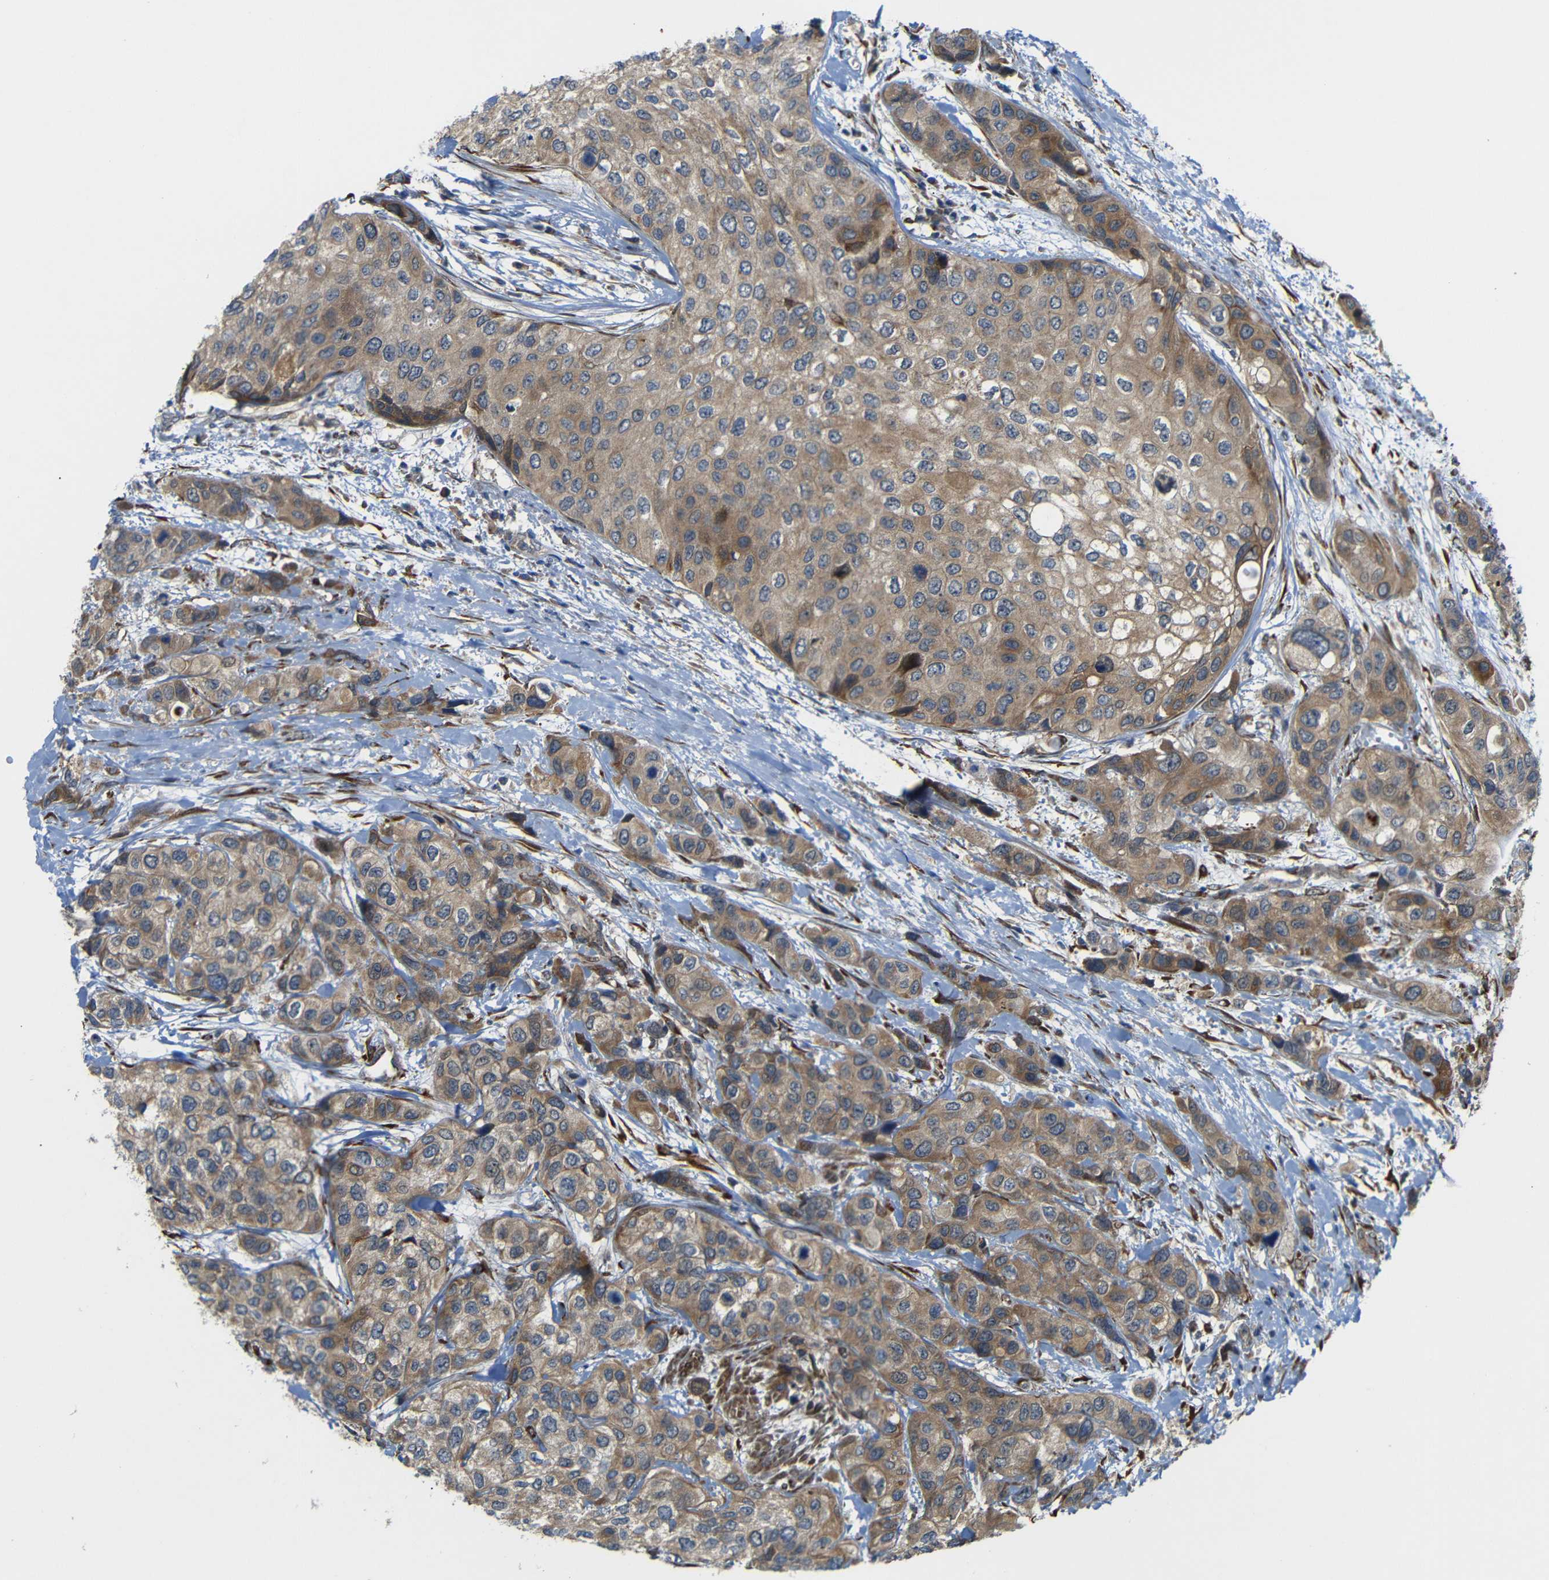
{"staining": {"intensity": "moderate", "quantity": ">75%", "location": "cytoplasmic/membranous"}, "tissue": "urothelial cancer", "cell_type": "Tumor cells", "image_type": "cancer", "snomed": [{"axis": "morphology", "description": "Urothelial carcinoma, High grade"}, {"axis": "topography", "description": "Urinary bladder"}], "caption": "Protein expression analysis of human high-grade urothelial carcinoma reveals moderate cytoplasmic/membranous expression in approximately >75% of tumor cells.", "gene": "P3H2", "patient": {"sex": "female", "age": 56}}